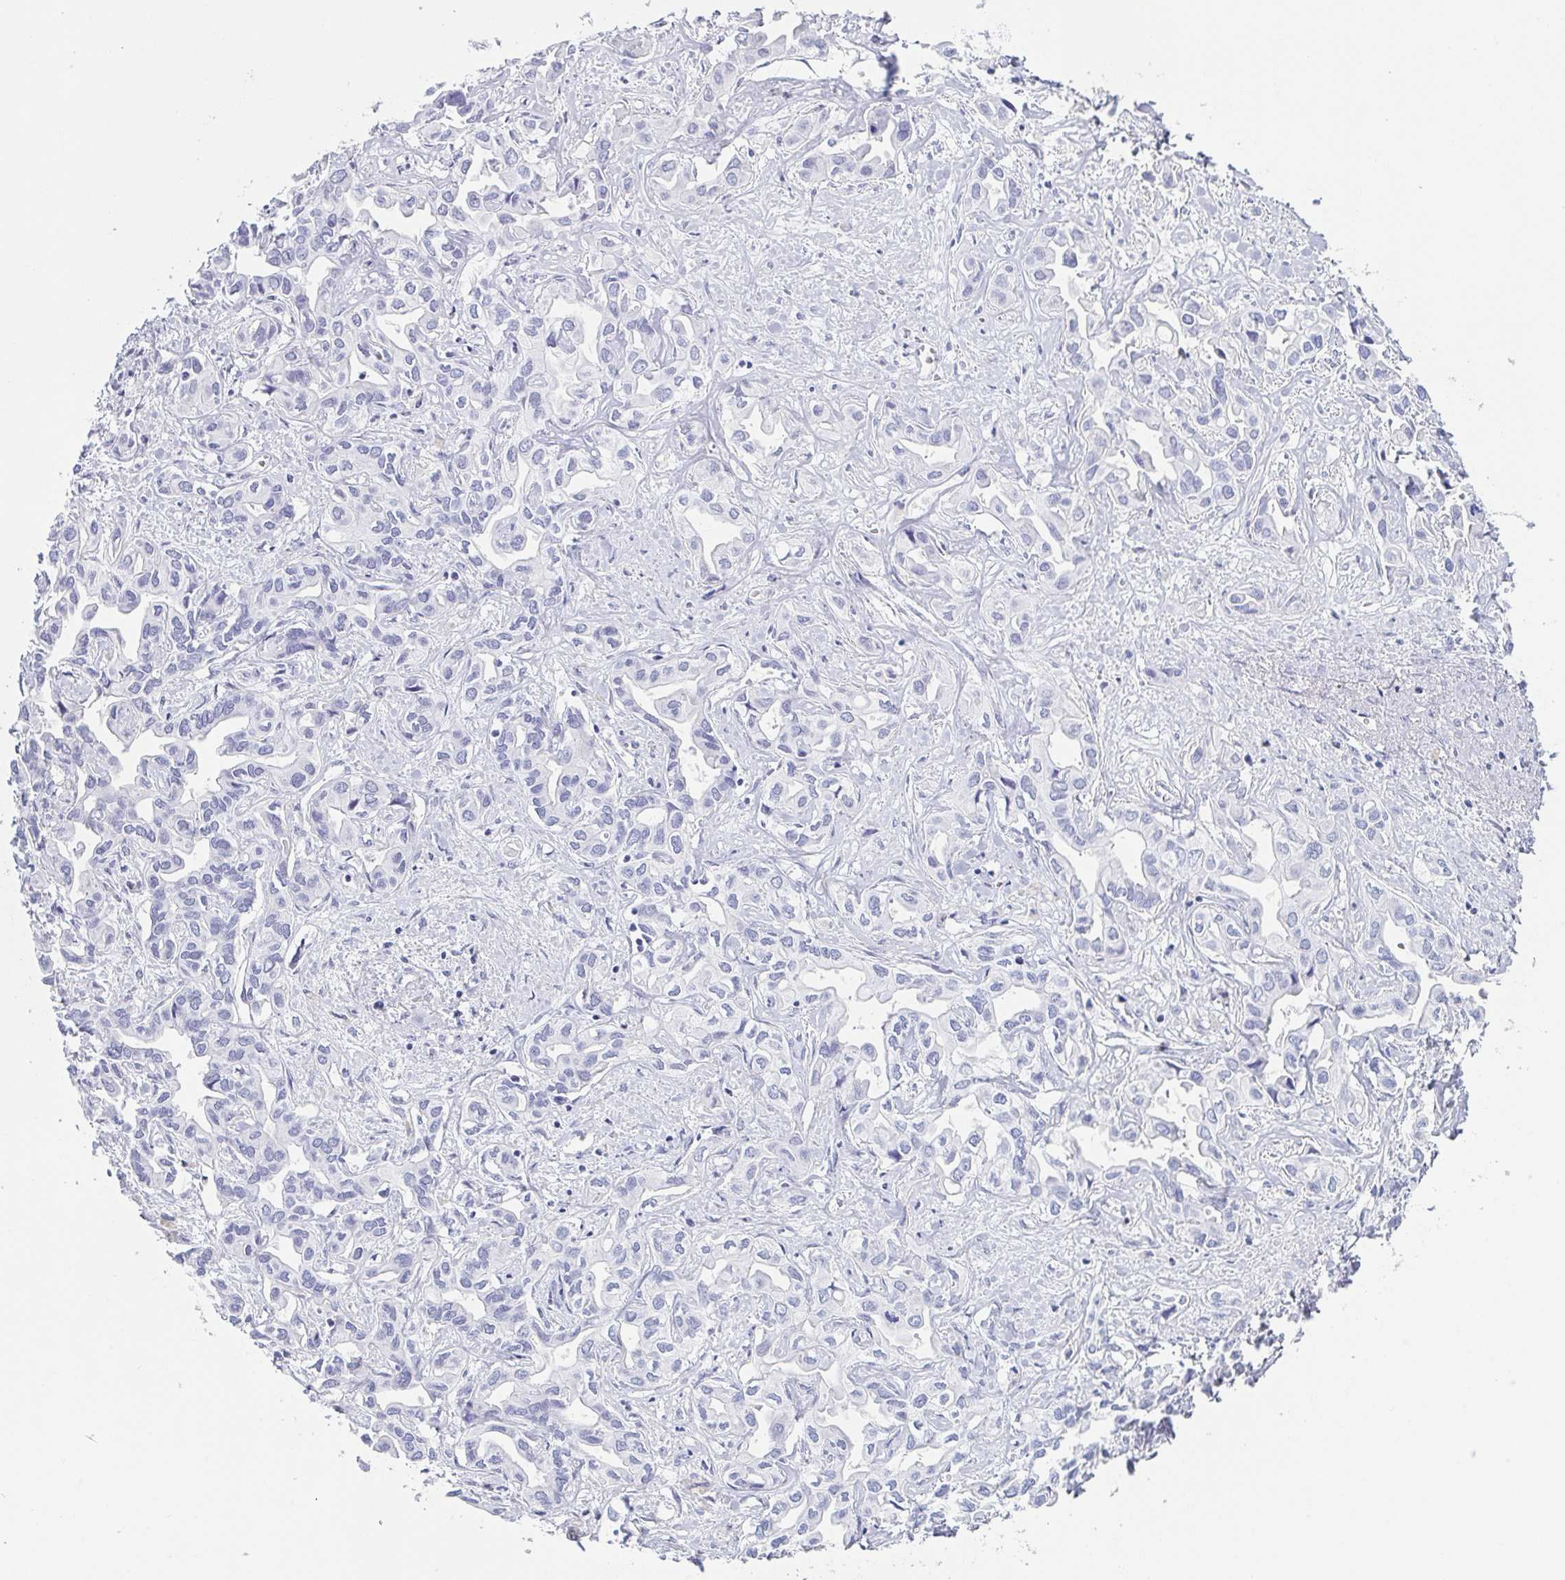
{"staining": {"intensity": "negative", "quantity": "none", "location": "none"}, "tissue": "liver cancer", "cell_type": "Tumor cells", "image_type": "cancer", "snomed": [{"axis": "morphology", "description": "Cholangiocarcinoma"}, {"axis": "topography", "description": "Liver"}], "caption": "This is a image of immunohistochemistry (IHC) staining of liver cancer, which shows no expression in tumor cells.", "gene": "ZG16B", "patient": {"sex": "female", "age": 64}}